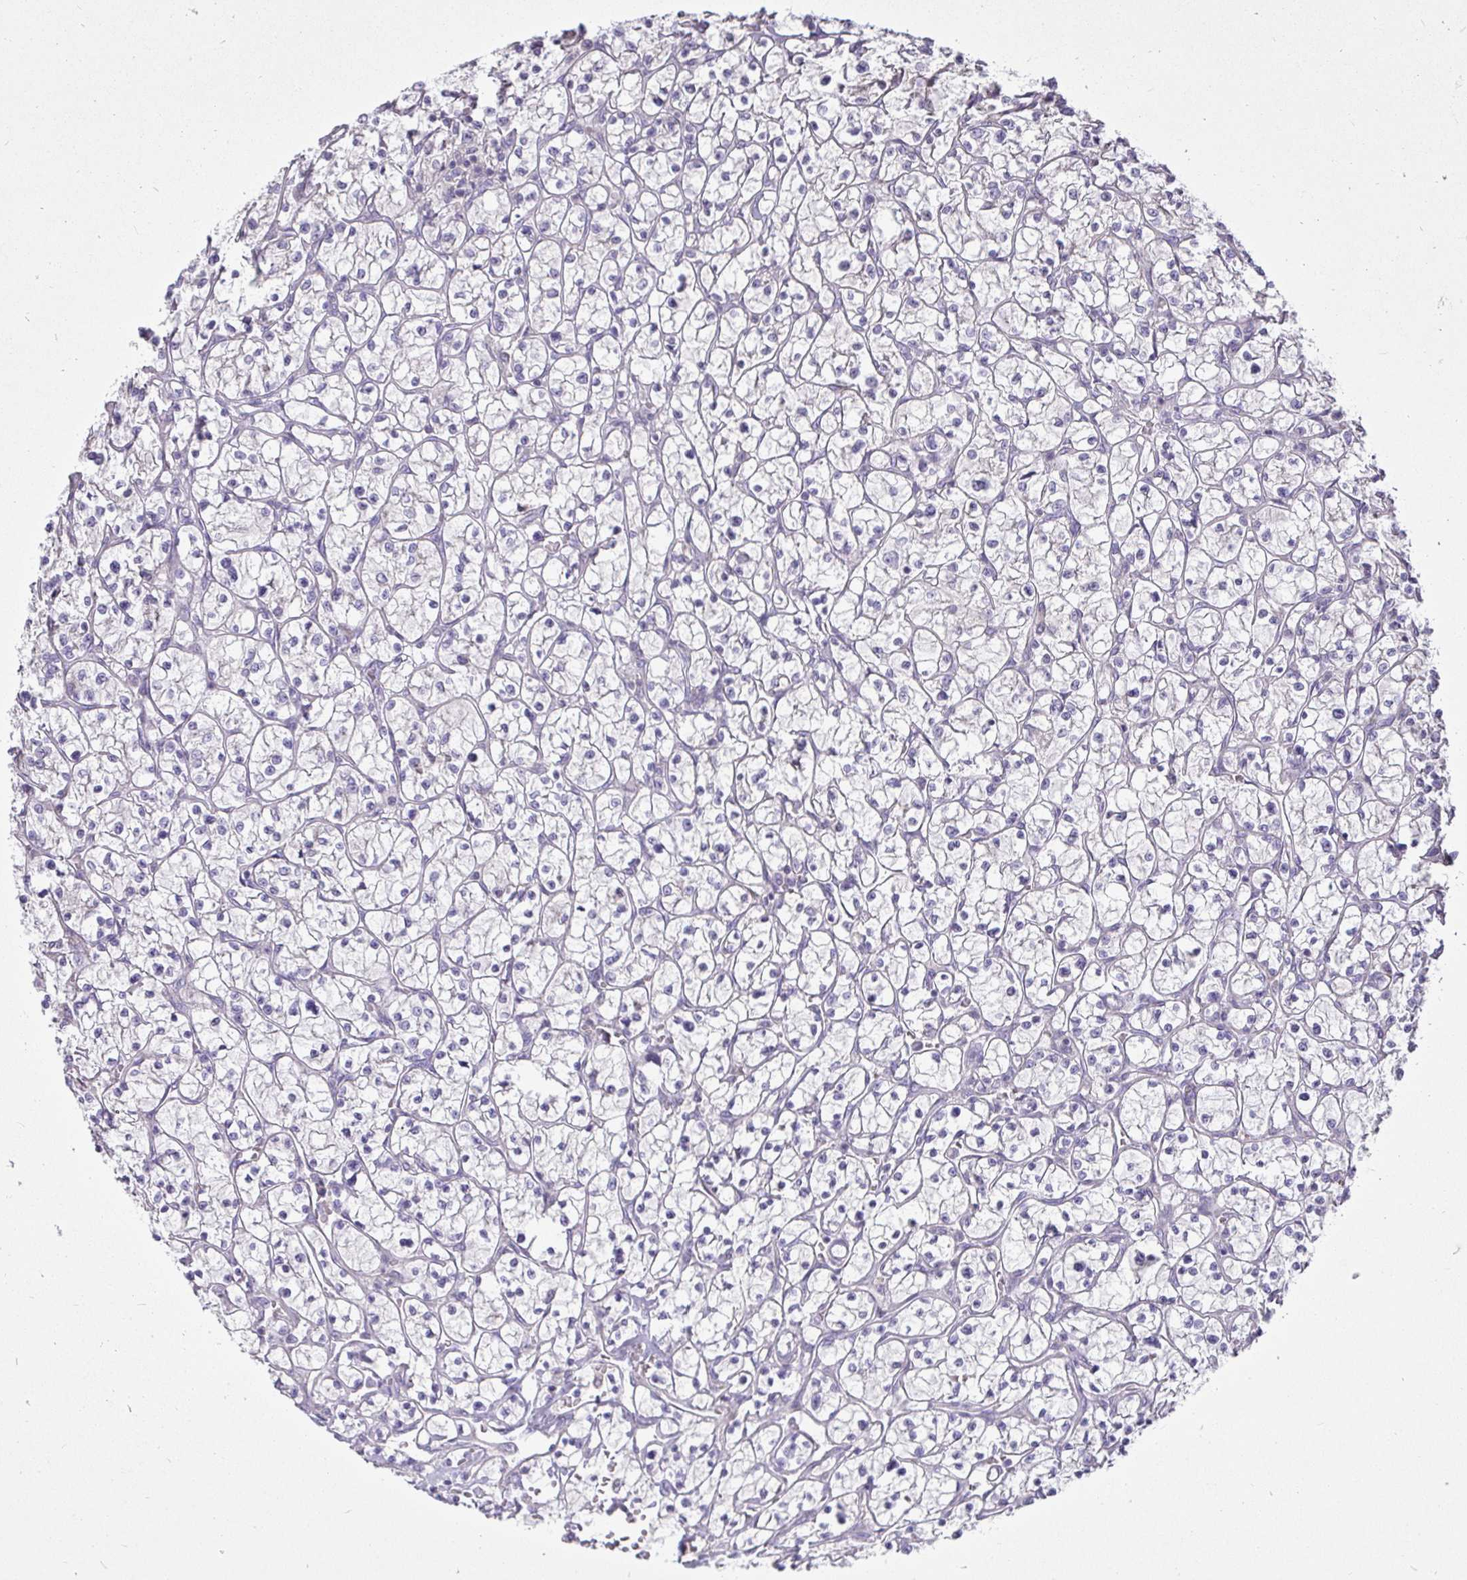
{"staining": {"intensity": "negative", "quantity": "none", "location": "none"}, "tissue": "renal cancer", "cell_type": "Tumor cells", "image_type": "cancer", "snomed": [{"axis": "morphology", "description": "Adenocarcinoma, NOS"}, {"axis": "topography", "description": "Kidney"}], "caption": "The IHC image has no significant expression in tumor cells of adenocarcinoma (renal) tissue.", "gene": "STRIP1", "patient": {"sex": "female", "age": 64}}